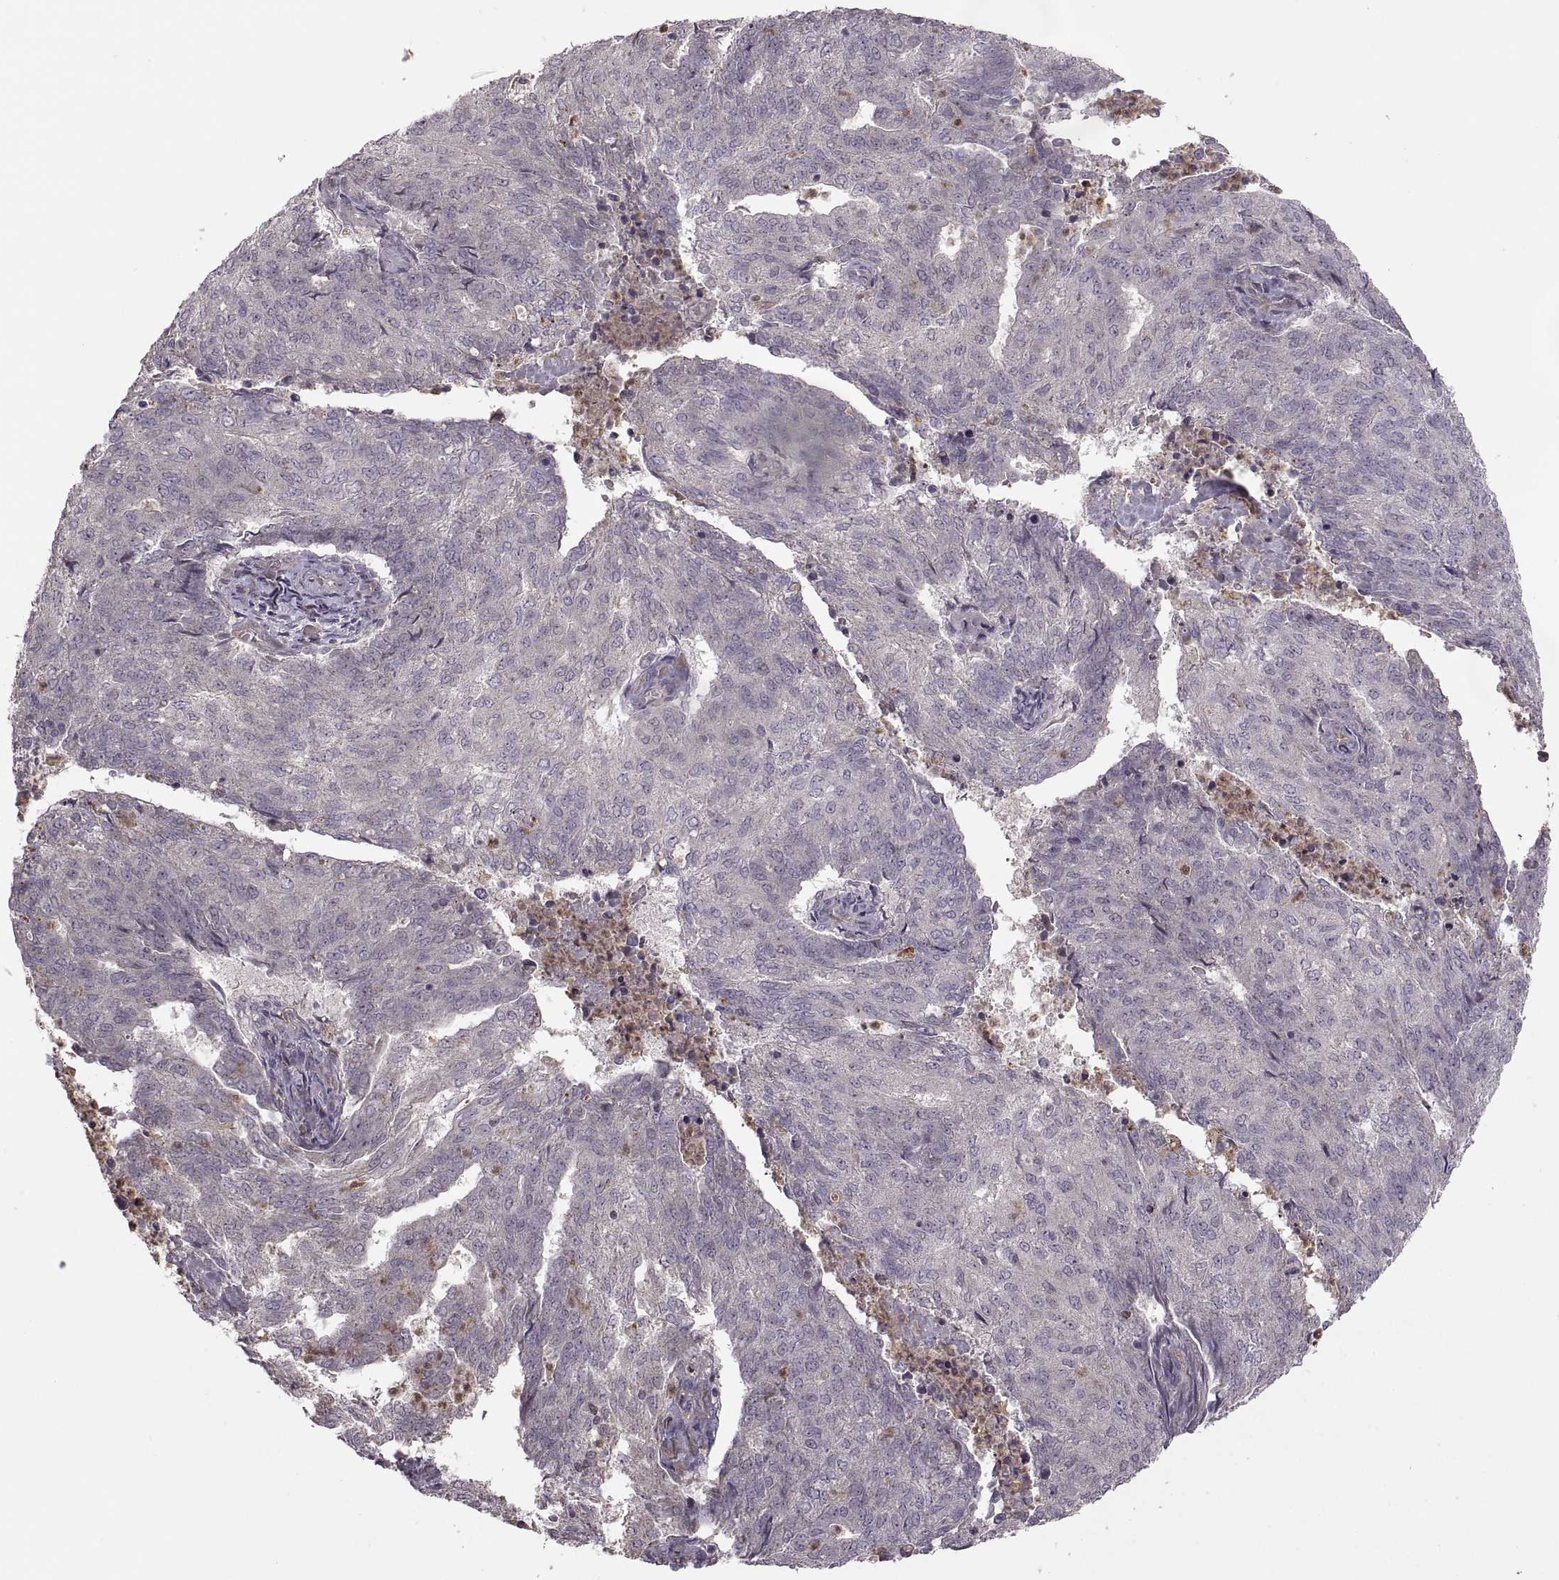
{"staining": {"intensity": "negative", "quantity": "none", "location": "none"}, "tissue": "endometrial cancer", "cell_type": "Tumor cells", "image_type": "cancer", "snomed": [{"axis": "morphology", "description": "Adenocarcinoma, NOS"}, {"axis": "topography", "description": "Endometrium"}], "caption": "This is an IHC histopathology image of human endometrial cancer. There is no expression in tumor cells.", "gene": "PIERCE1", "patient": {"sex": "female", "age": 82}}